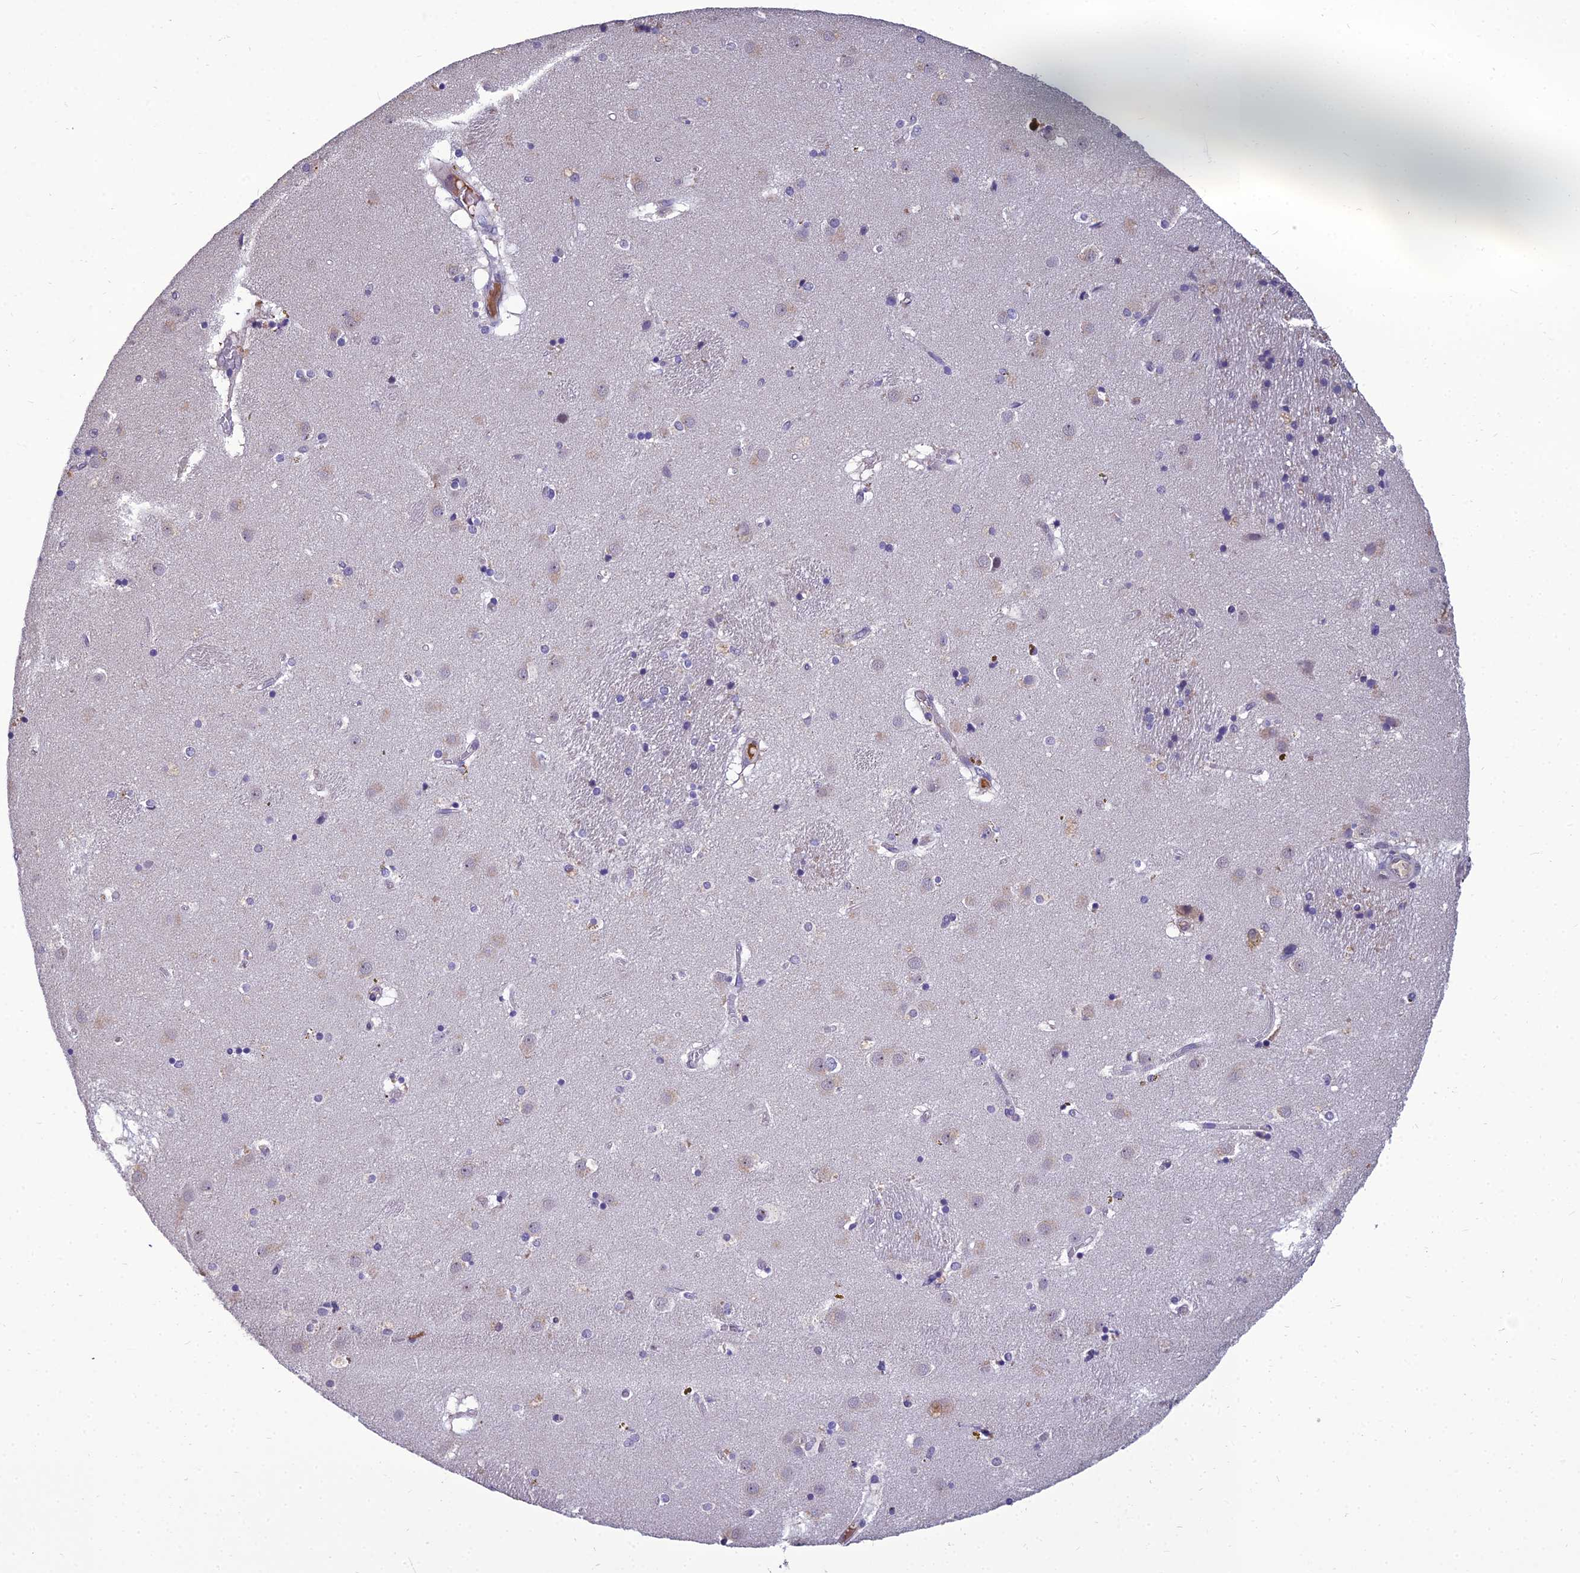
{"staining": {"intensity": "negative", "quantity": "none", "location": "none"}, "tissue": "caudate", "cell_type": "Glial cells", "image_type": "normal", "snomed": [{"axis": "morphology", "description": "Normal tissue, NOS"}, {"axis": "topography", "description": "Lateral ventricle wall"}], "caption": "Caudate was stained to show a protein in brown. There is no significant positivity in glial cells. (Brightfield microscopy of DAB immunohistochemistry at high magnification).", "gene": "GRWD1", "patient": {"sex": "male", "age": 70}}